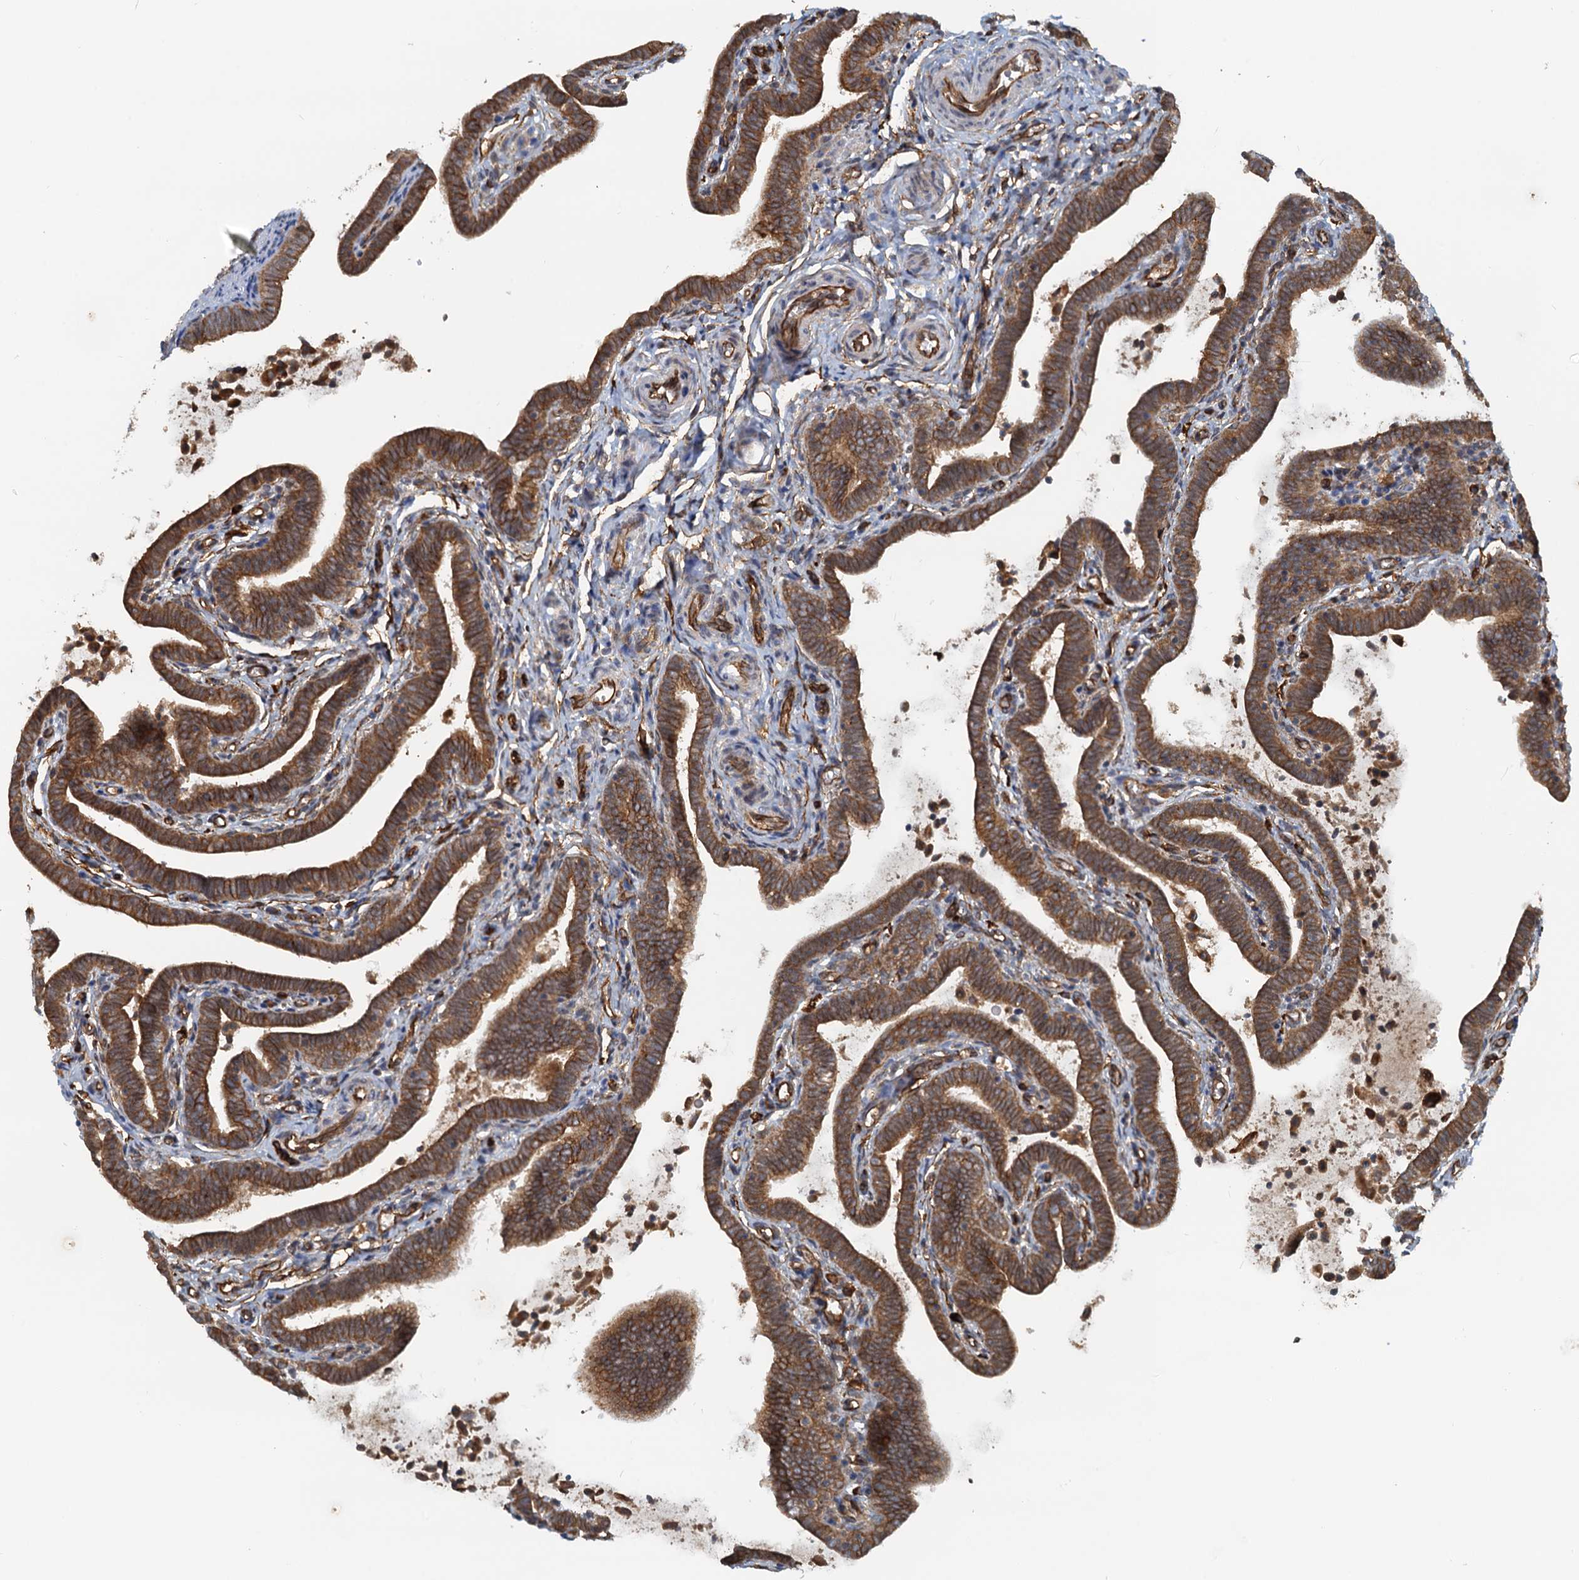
{"staining": {"intensity": "strong", "quantity": ">75%", "location": "cytoplasmic/membranous"}, "tissue": "fallopian tube", "cell_type": "Glandular cells", "image_type": "normal", "snomed": [{"axis": "morphology", "description": "Normal tissue, NOS"}, {"axis": "topography", "description": "Fallopian tube"}], "caption": "Approximately >75% of glandular cells in benign fallopian tube exhibit strong cytoplasmic/membranous protein staining as visualized by brown immunohistochemical staining.", "gene": "NIPAL3", "patient": {"sex": "female", "age": 36}}